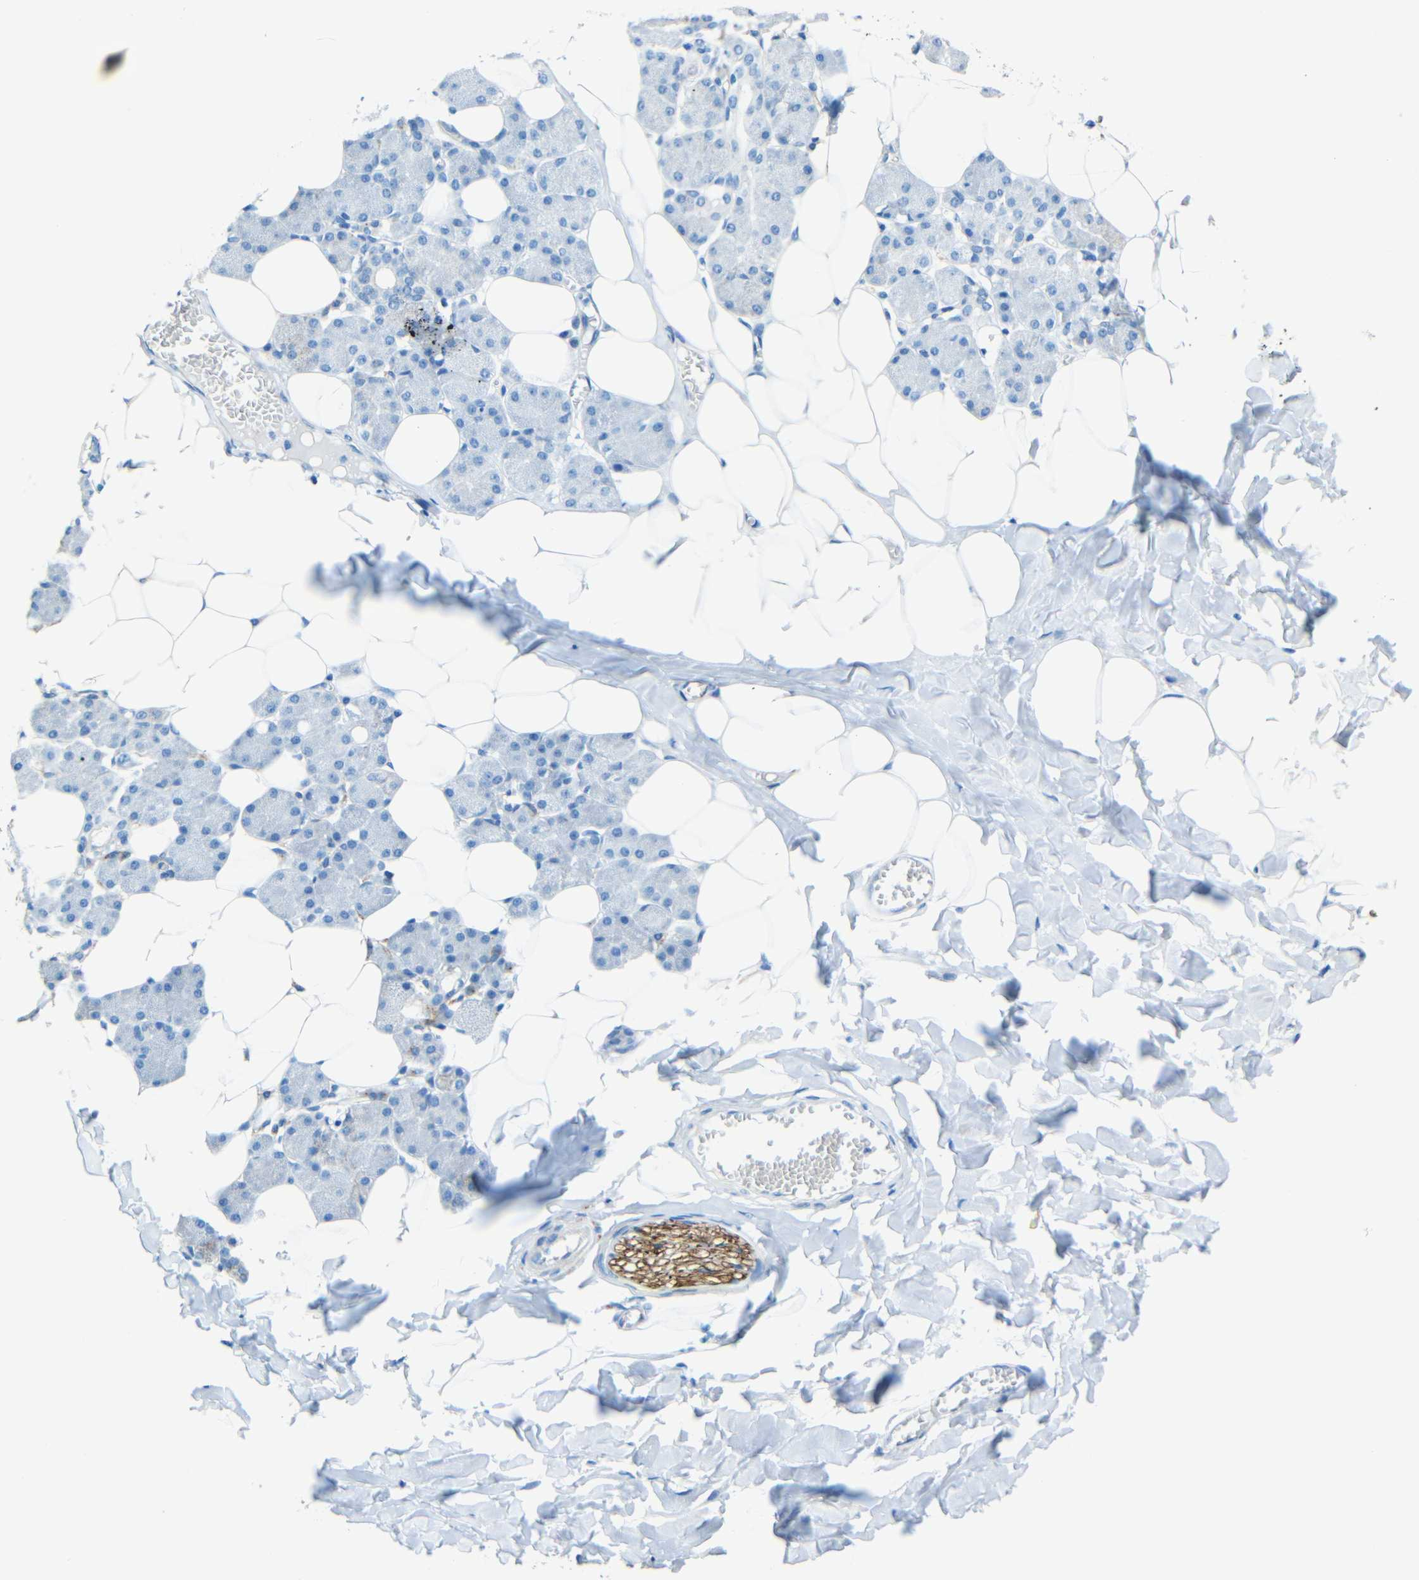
{"staining": {"intensity": "moderate", "quantity": "25%-75%", "location": "cytoplasmic/membranous"}, "tissue": "salivary gland", "cell_type": "Glandular cells", "image_type": "normal", "snomed": [{"axis": "morphology", "description": "Normal tissue, NOS"}, {"axis": "morphology", "description": "Adenoma, NOS"}, {"axis": "topography", "description": "Salivary gland"}], "caption": "Protein staining exhibits moderate cytoplasmic/membranous staining in approximately 25%-75% of glandular cells in benign salivary gland. (Brightfield microscopy of DAB IHC at high magnification).", "gene": "TUBB4B", "patient": {"sex": "female", "age": 32}}